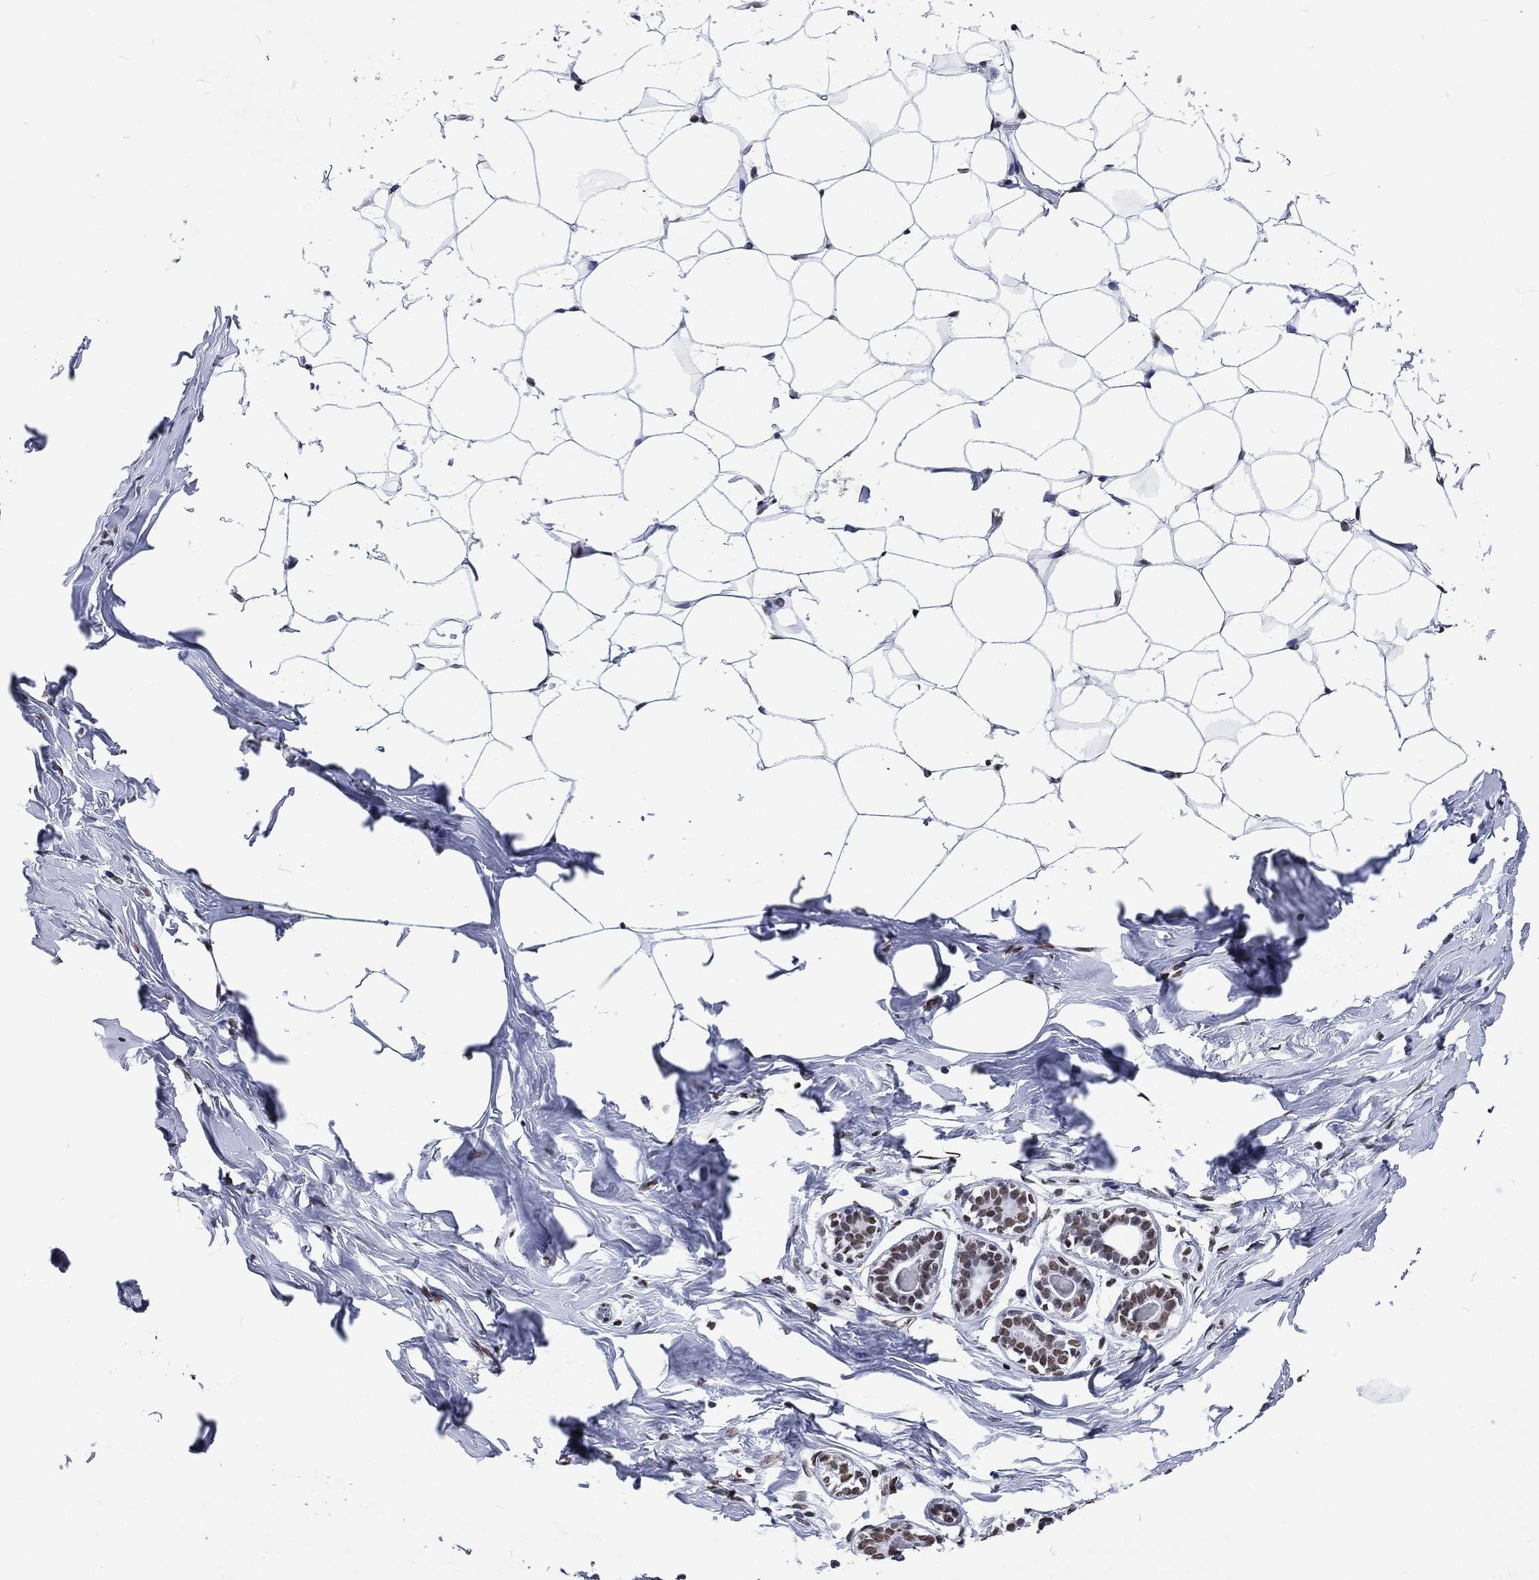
{"staining": {"intensity": "negative", "quantity": "none", "location": "none"}, "tissue": "breast", "cell_type": "Adipocytes", "image_type": "normal", "snomed": [{"axis": "morphology", "description": "Normal tissue, NOS"}, {"axis": "morphology", "description": "Lobular carcinoma, in situ"}, {"axis": "topography", "description": "Breast"}], "caption": "A high-resolution photomicrograph shows IHC staining of benign breast, which shows no significant positivity in adipocytes. Brightfield microscopy of IHC stained with DAB (3,3'-diaminobenzidine) (brown) and hematoxylin (blue), captured at high magnification.", "gene": "RETREG2", "patient": {"sex": "female", "age": 35}}